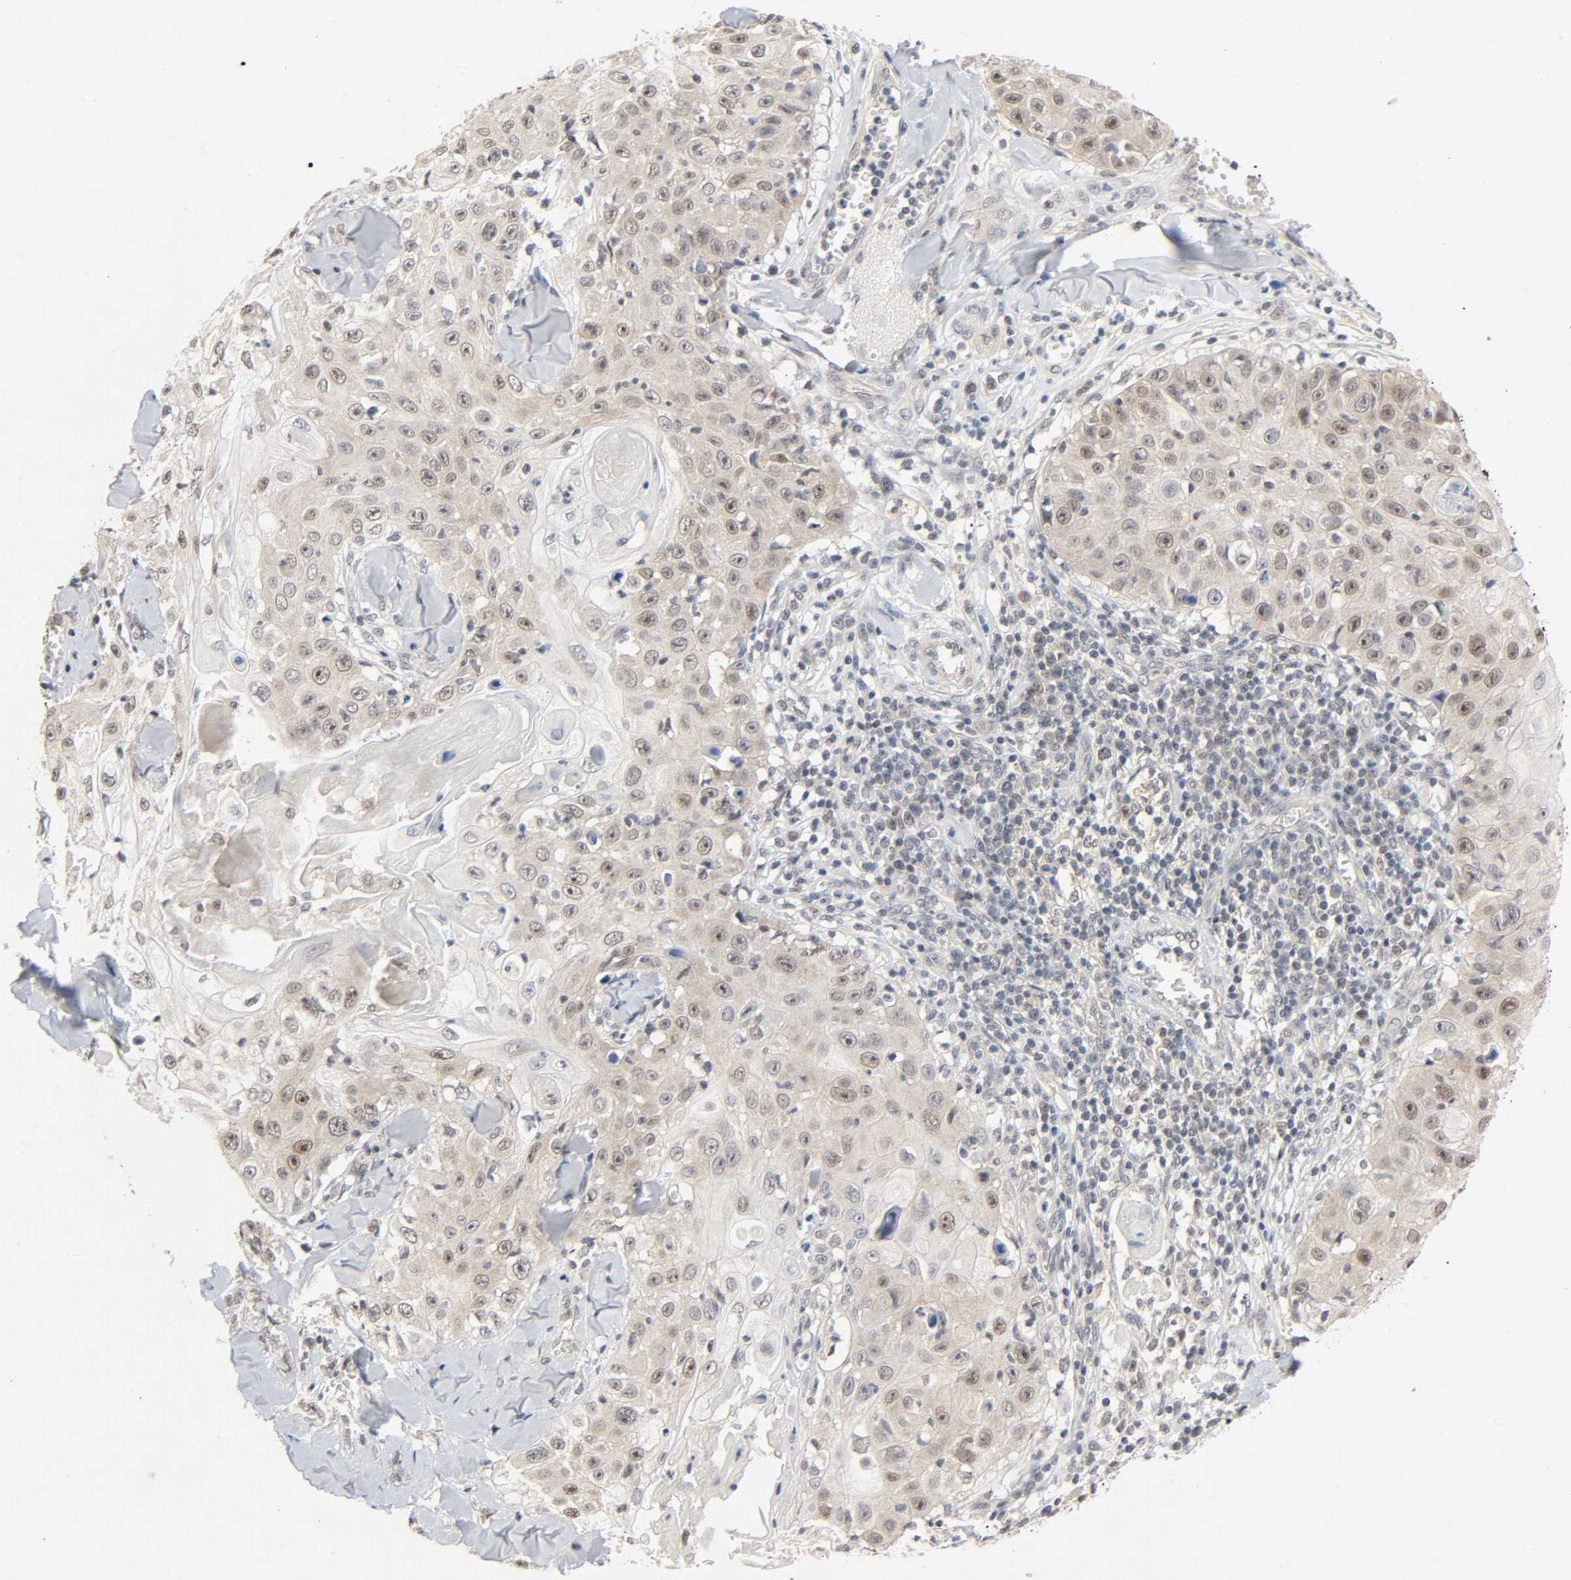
{"staining": {"intensity": "weak", "quantity": ">75%", "location": "cytoplasmic/membranous,nuclear"}, "tissue": "skin cancer", "cell_type": "Tumor cells", "image_type": "cancer", "snomed": [{"axis": "morphology", "description": "Squamous cell carcinoma, NOS"}, {"axis": "topography", "description": "Skin"}], "caption": "Skin squamous cell carcinoma stained for a protein (brown) exhibits weak cytoplasmic/membranous and nuclear positive positivity in approximately >75% of tumor cells.", "gene": "MAPKAPK5", "patient": {"sex": "male", "age": 86}}